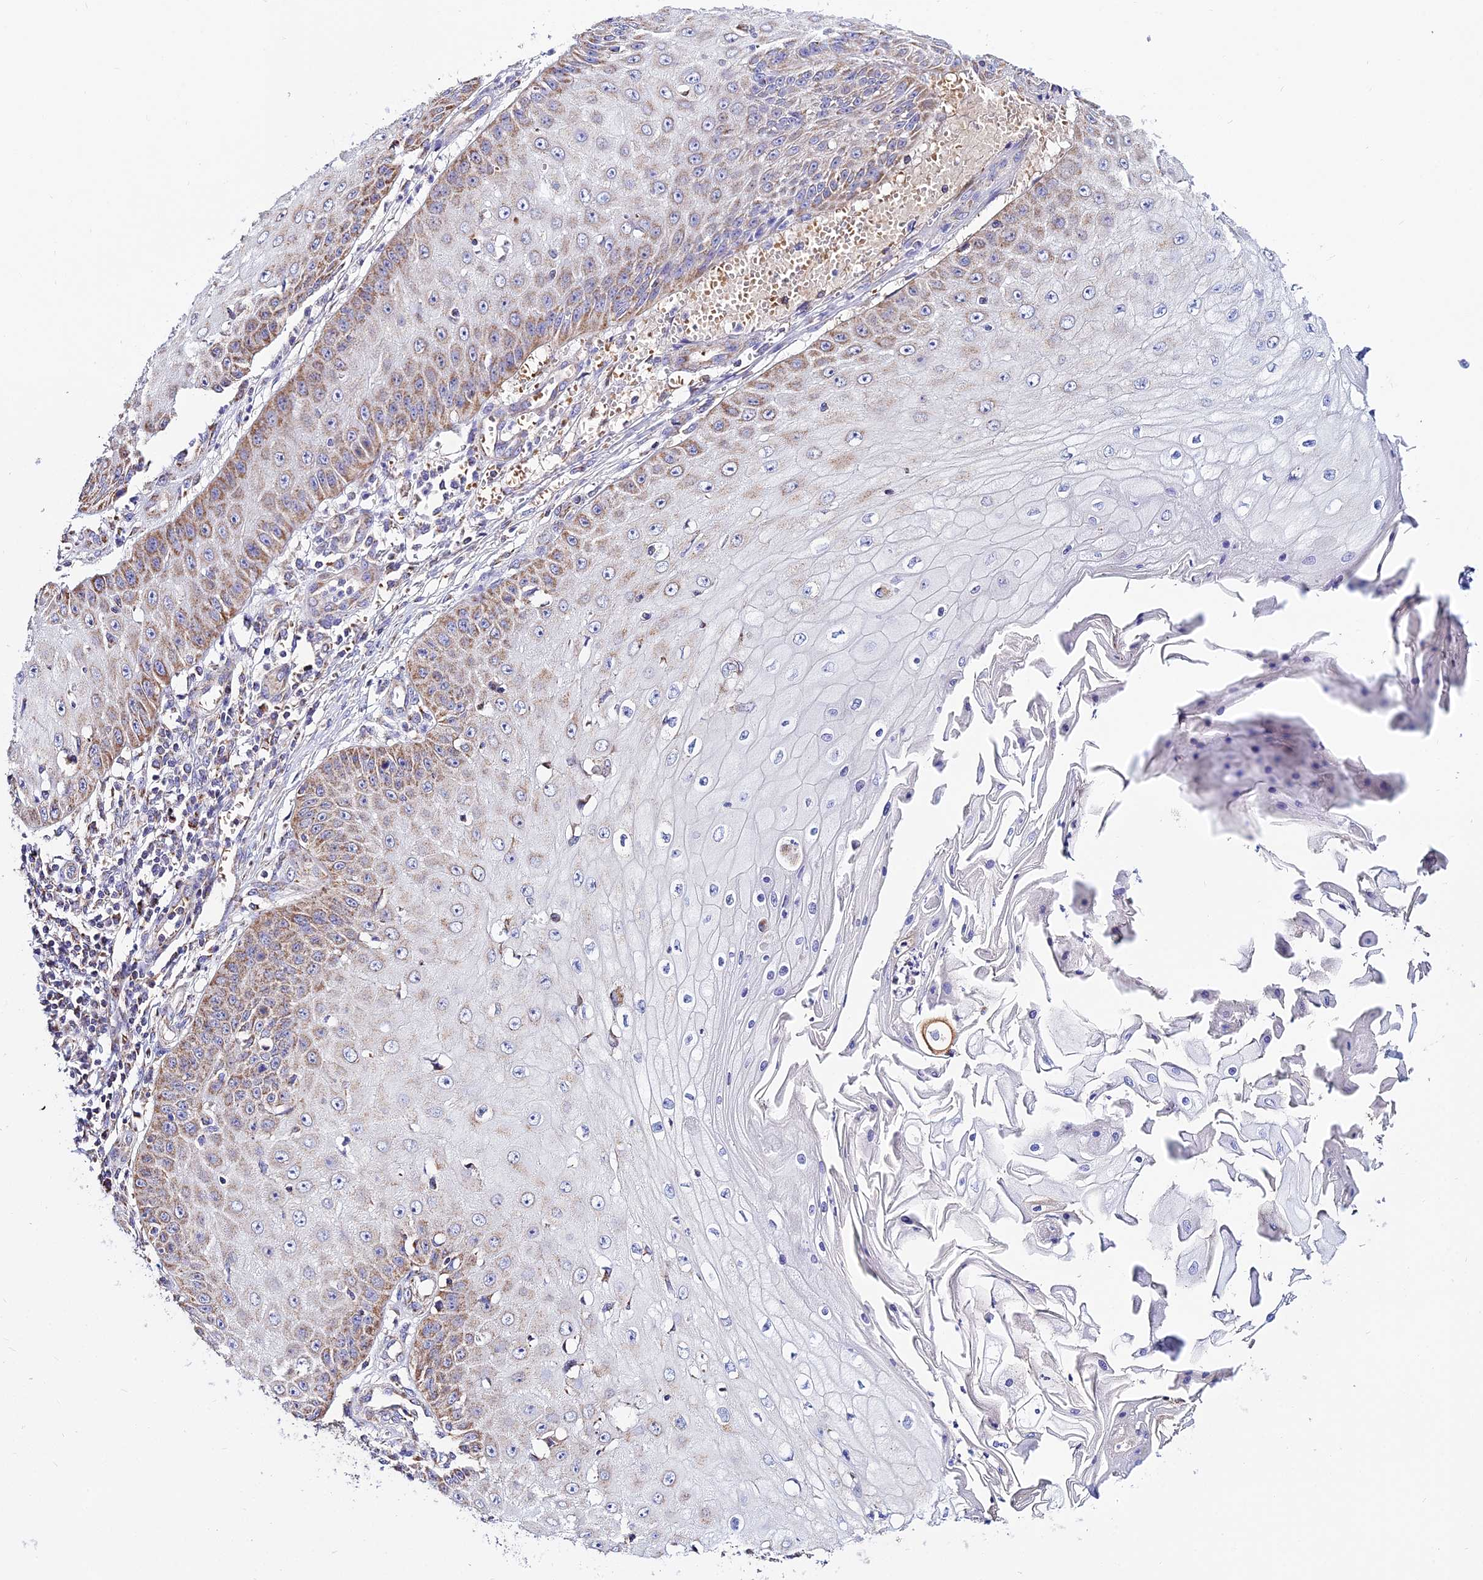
{"staining": {"intensity": "moderate", "quantity": "<25%", "location": "cytoplasmic/membranous"}, "tissue": "skin cancer", "cell_type": "Tumor cells", "image_type": "cancer", "snomed": [{"axis": "morphology", "description": "Squamous cell carcinoma, NOS"}, {"axis": "topography", "description": "Skin"}], "caption": "A micrograph of human skin squamous cell carcinoma stained for a protein exhibits moderate cytoplasmic/membranous brown staining in tumor cells.", "gene": "TYW5", "patient": {"sex": "male", "age": 70}}